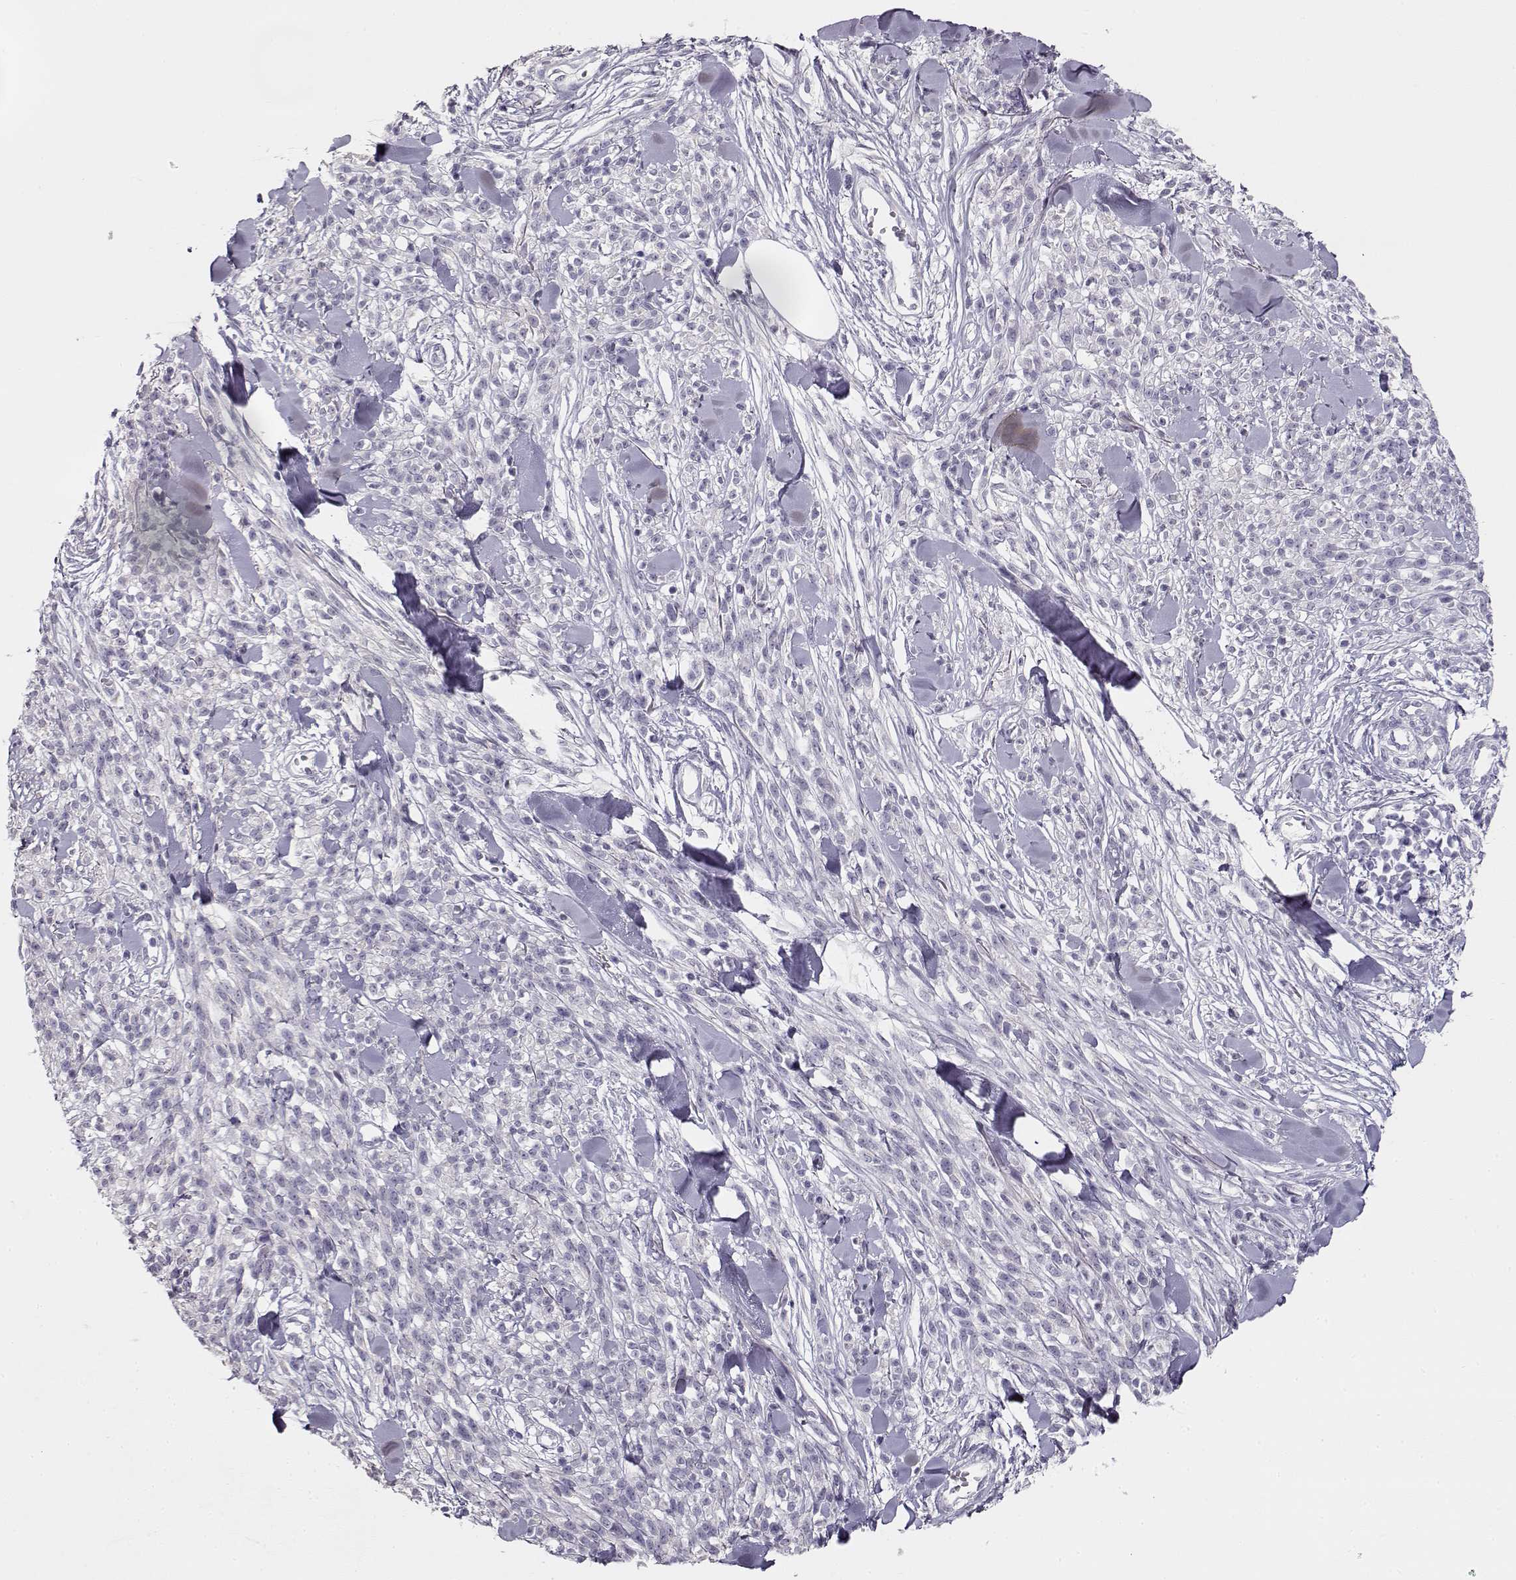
{"staining": {"intensity": "negative", "quantity": "none", "location": "none"}, "tissue": "melanoma", "cell_type": "Tumor cells", "image_type": "cancer", "snomed": [{"axis": "morphology", "description": "Malignant melanoma, NOS"}, {"axis": "topography", "description": "Skin"}, {"axis": "topography", "description": "Skin of trunk"}], "caption": "Immunohistochemical staining of human malignant melanoma exhibits no significant staining in tumor cells.", "gene": "GLIPR1L2", "patient": {"sex": "male", "age": 74}}